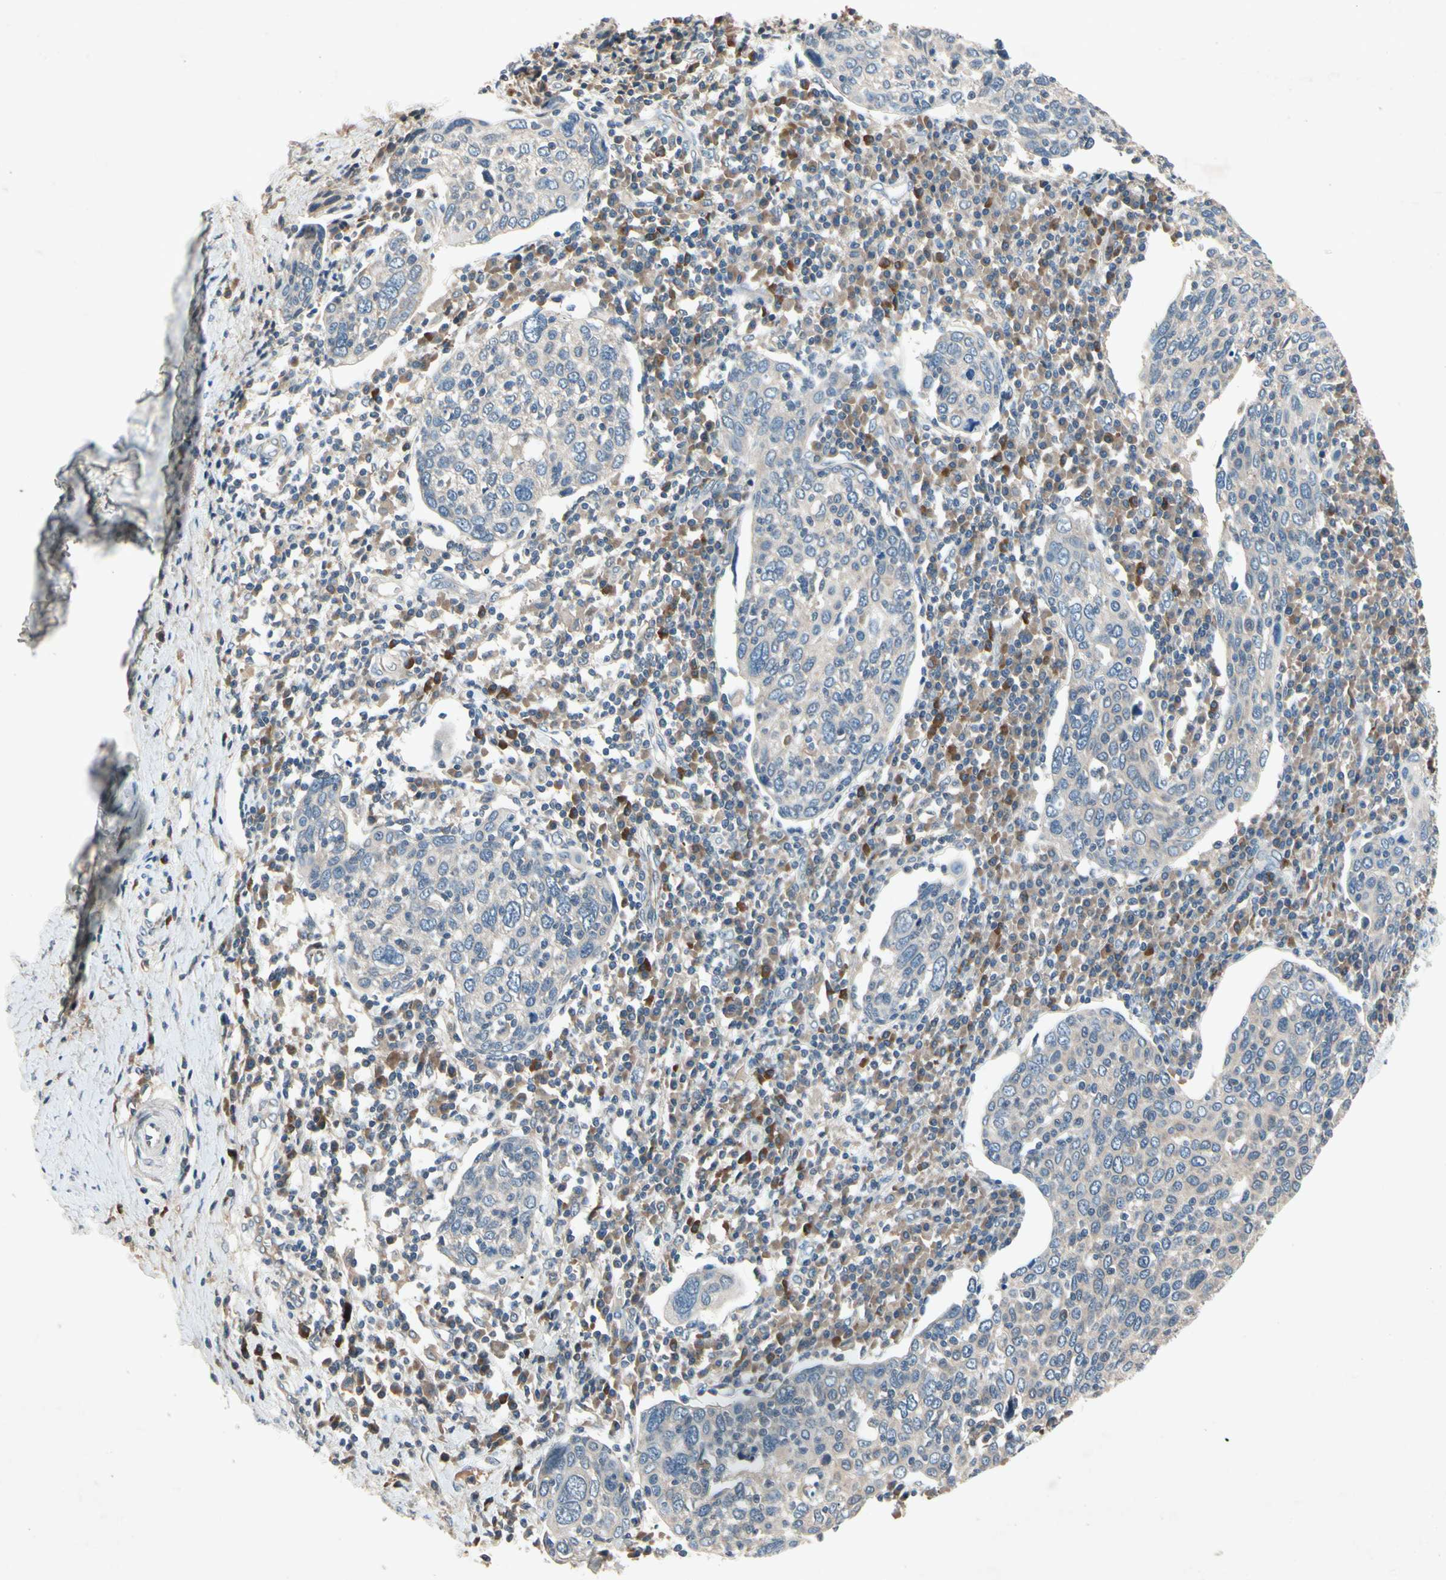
{"staining": {"intensity": "weak", "quantity": "<25%", "location": "cytoplasmic/membranous"}, "tissue": "cervical cancer", "cell_type": "Tumor cells", "image_type": "cancer", "snomed": [{"axis": "morphology", "description": "Squamous cell carcinoma, NOS"}, {"axis": "topography", "description": "Cervix"}], "caption": "Tumor cells show no significant expression in cervical cancer (squamous cell carcinoma).", "gene": "IL1RL1", "patient": {"sex": "female", "age": 40}}